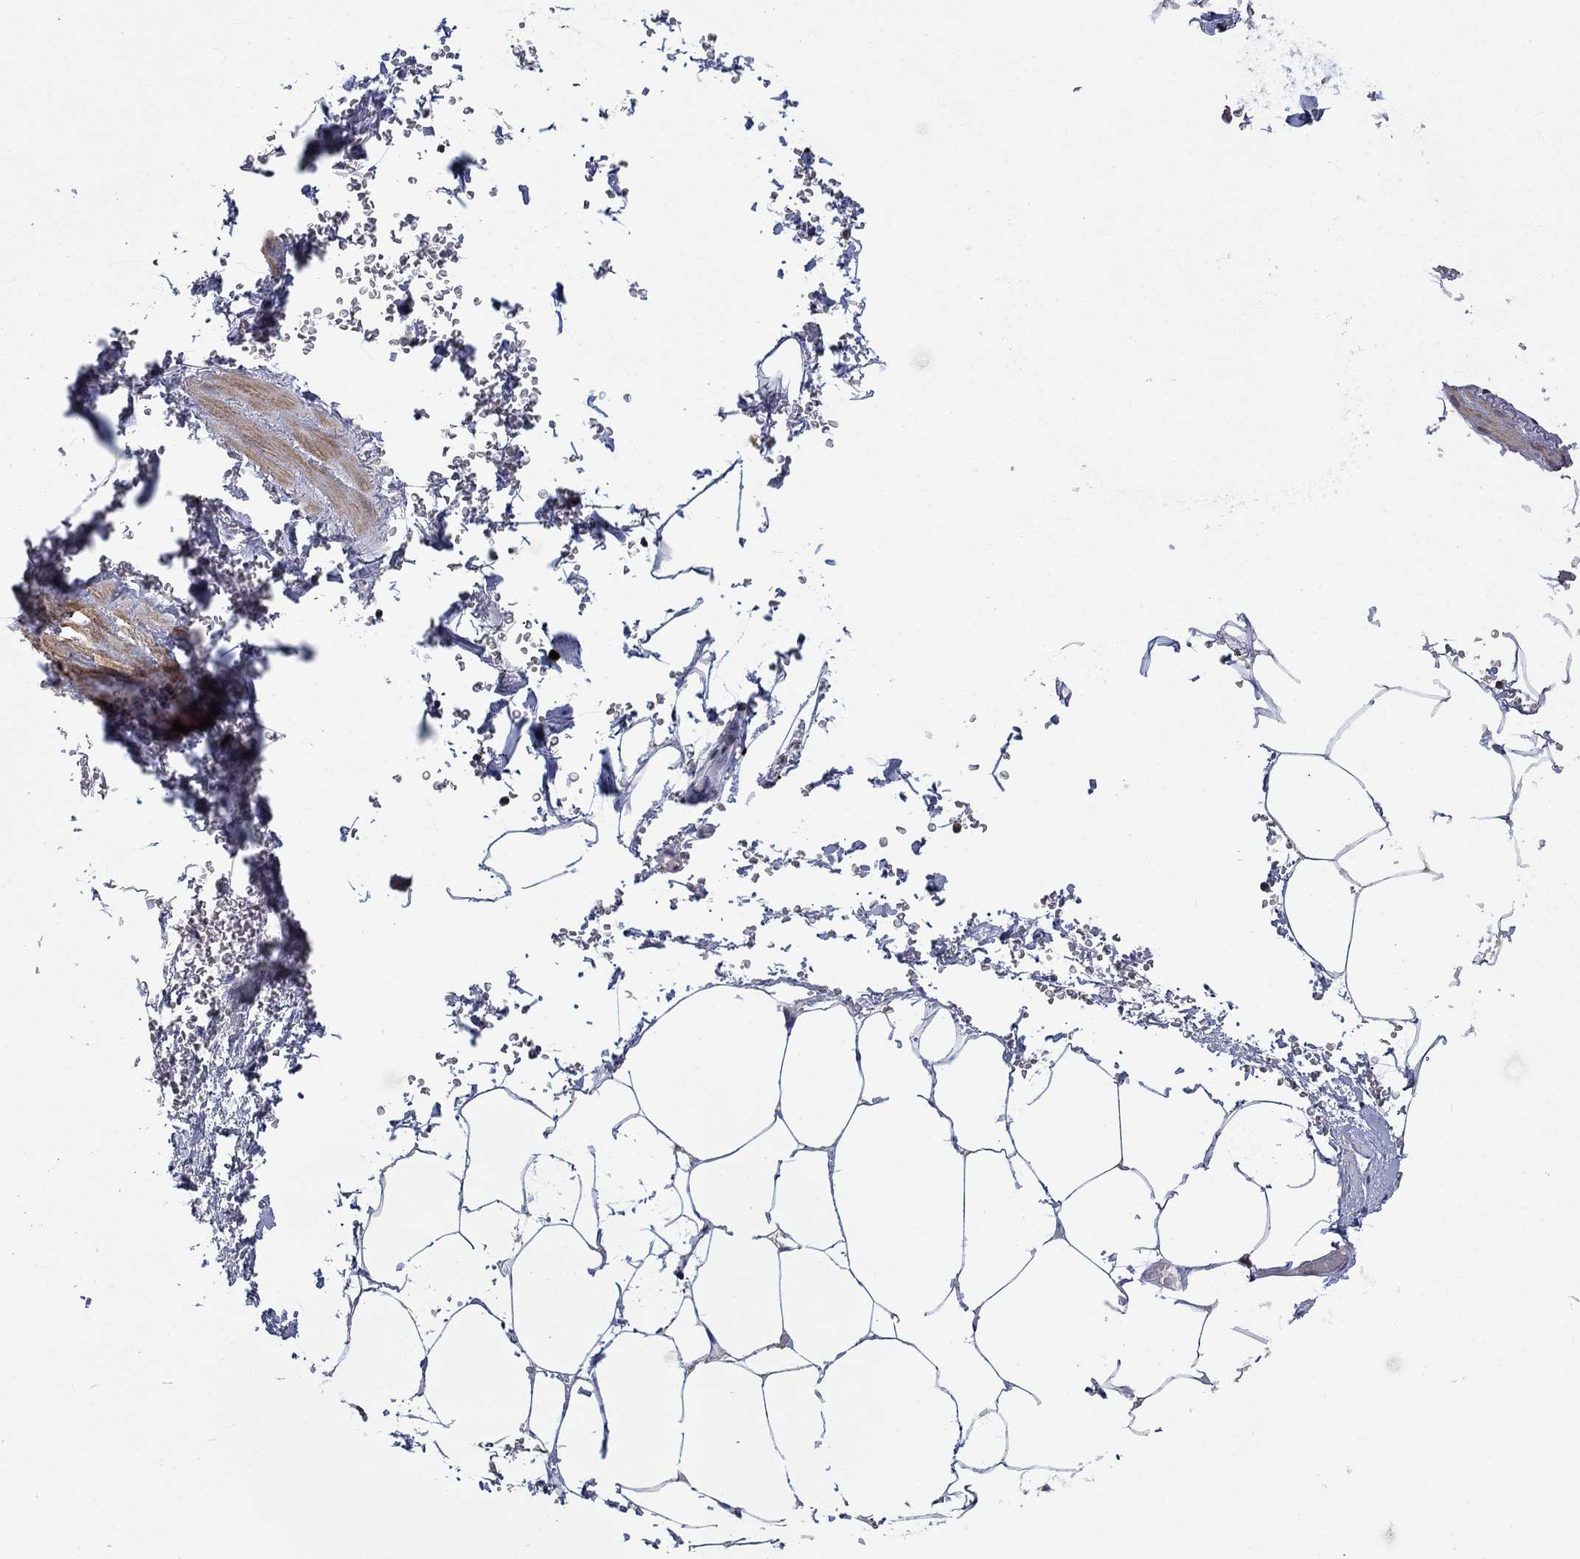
{"staining": {"intensity": "negative", "quantity": "none", "location": "none"}, "tissue": "adipose tissue", "cell_type": "Adipocytes", "image_type": "normal", "snomed": [{"axis": "morphology", "description": "Normal tissue, NOS"}, {"axis": "topography", "description": "Soft tissue"}, {"axis": "topography", "description": "Adipose tissue"}, {"axis": "topography", "description": "Vascular tissue"}, {"axis": "topography", "description": "Peripheral nerve tissue"}], "caption": "DAB immunohistochemical staining of normal adipose tissue exhibits no significant staining in adipocytes. Brightfield microscopy of immunohistochemistry (IHC) stained with DAB (3,3'-diaminobenzidine) (brown) and hematoxylin (blue), captured at high magnification.", "gene": "IAH1", "patient": {"sex": "male", "age": 68}}